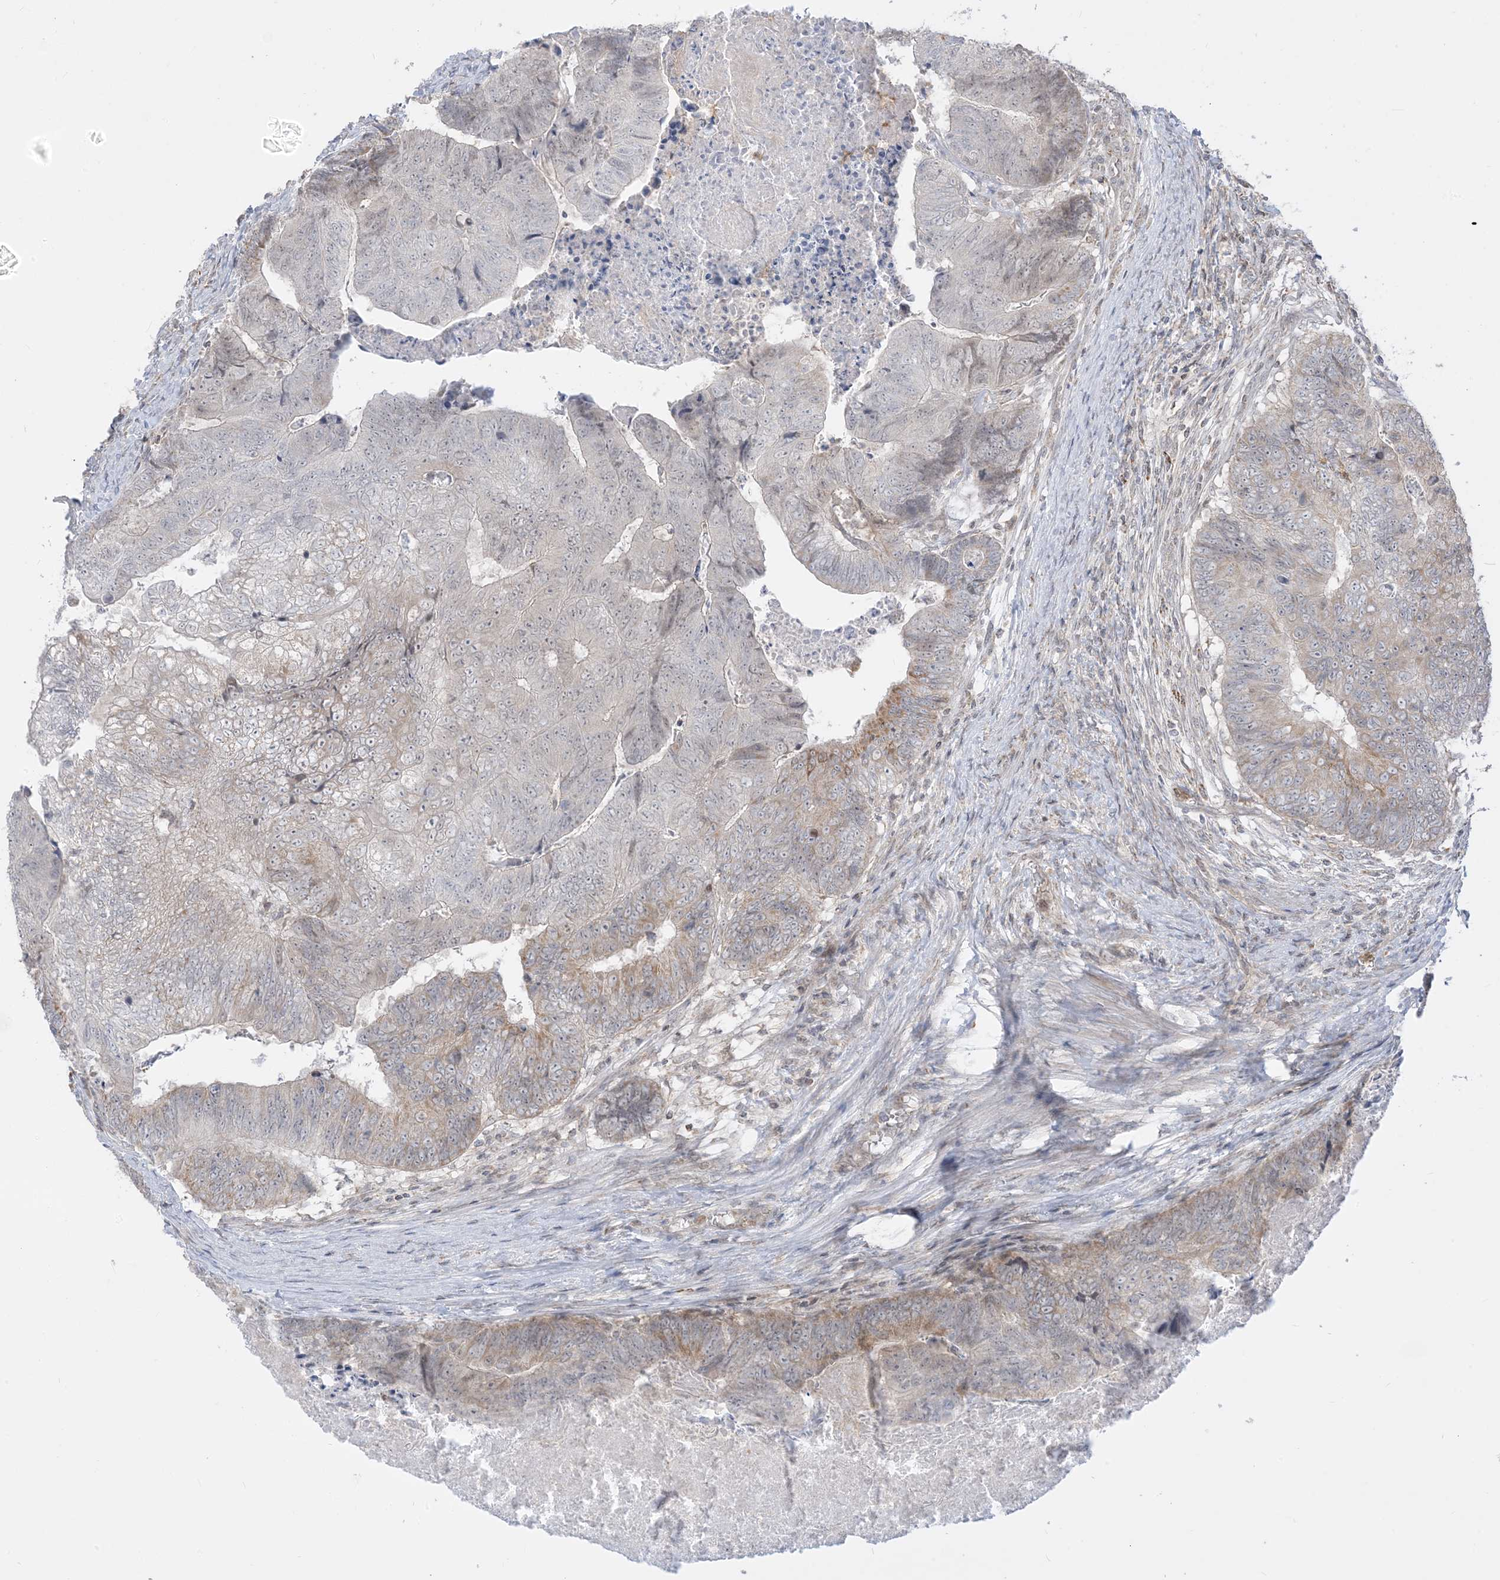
{"staining": {"intensity": "weak", "quantity": "<25%", "location": "cytoplasmic/membranous"}, "tissue": "colorectal cancer", "cell_type": "Tumor cells", "image_type": "cancer", "snomed": [{"axis": "morphology", "description": "Adenocarcinoma, NOS"}, {"axis": "topography", "description": "Colon"}], "caption": "DAB immunohistochemical staining of human colorectal cancer (adenocarcinoma) demonstrates no significant staining in tumor cells.", "gene": "KANSL3", "patient": {"sex": "female", "age": 67}}